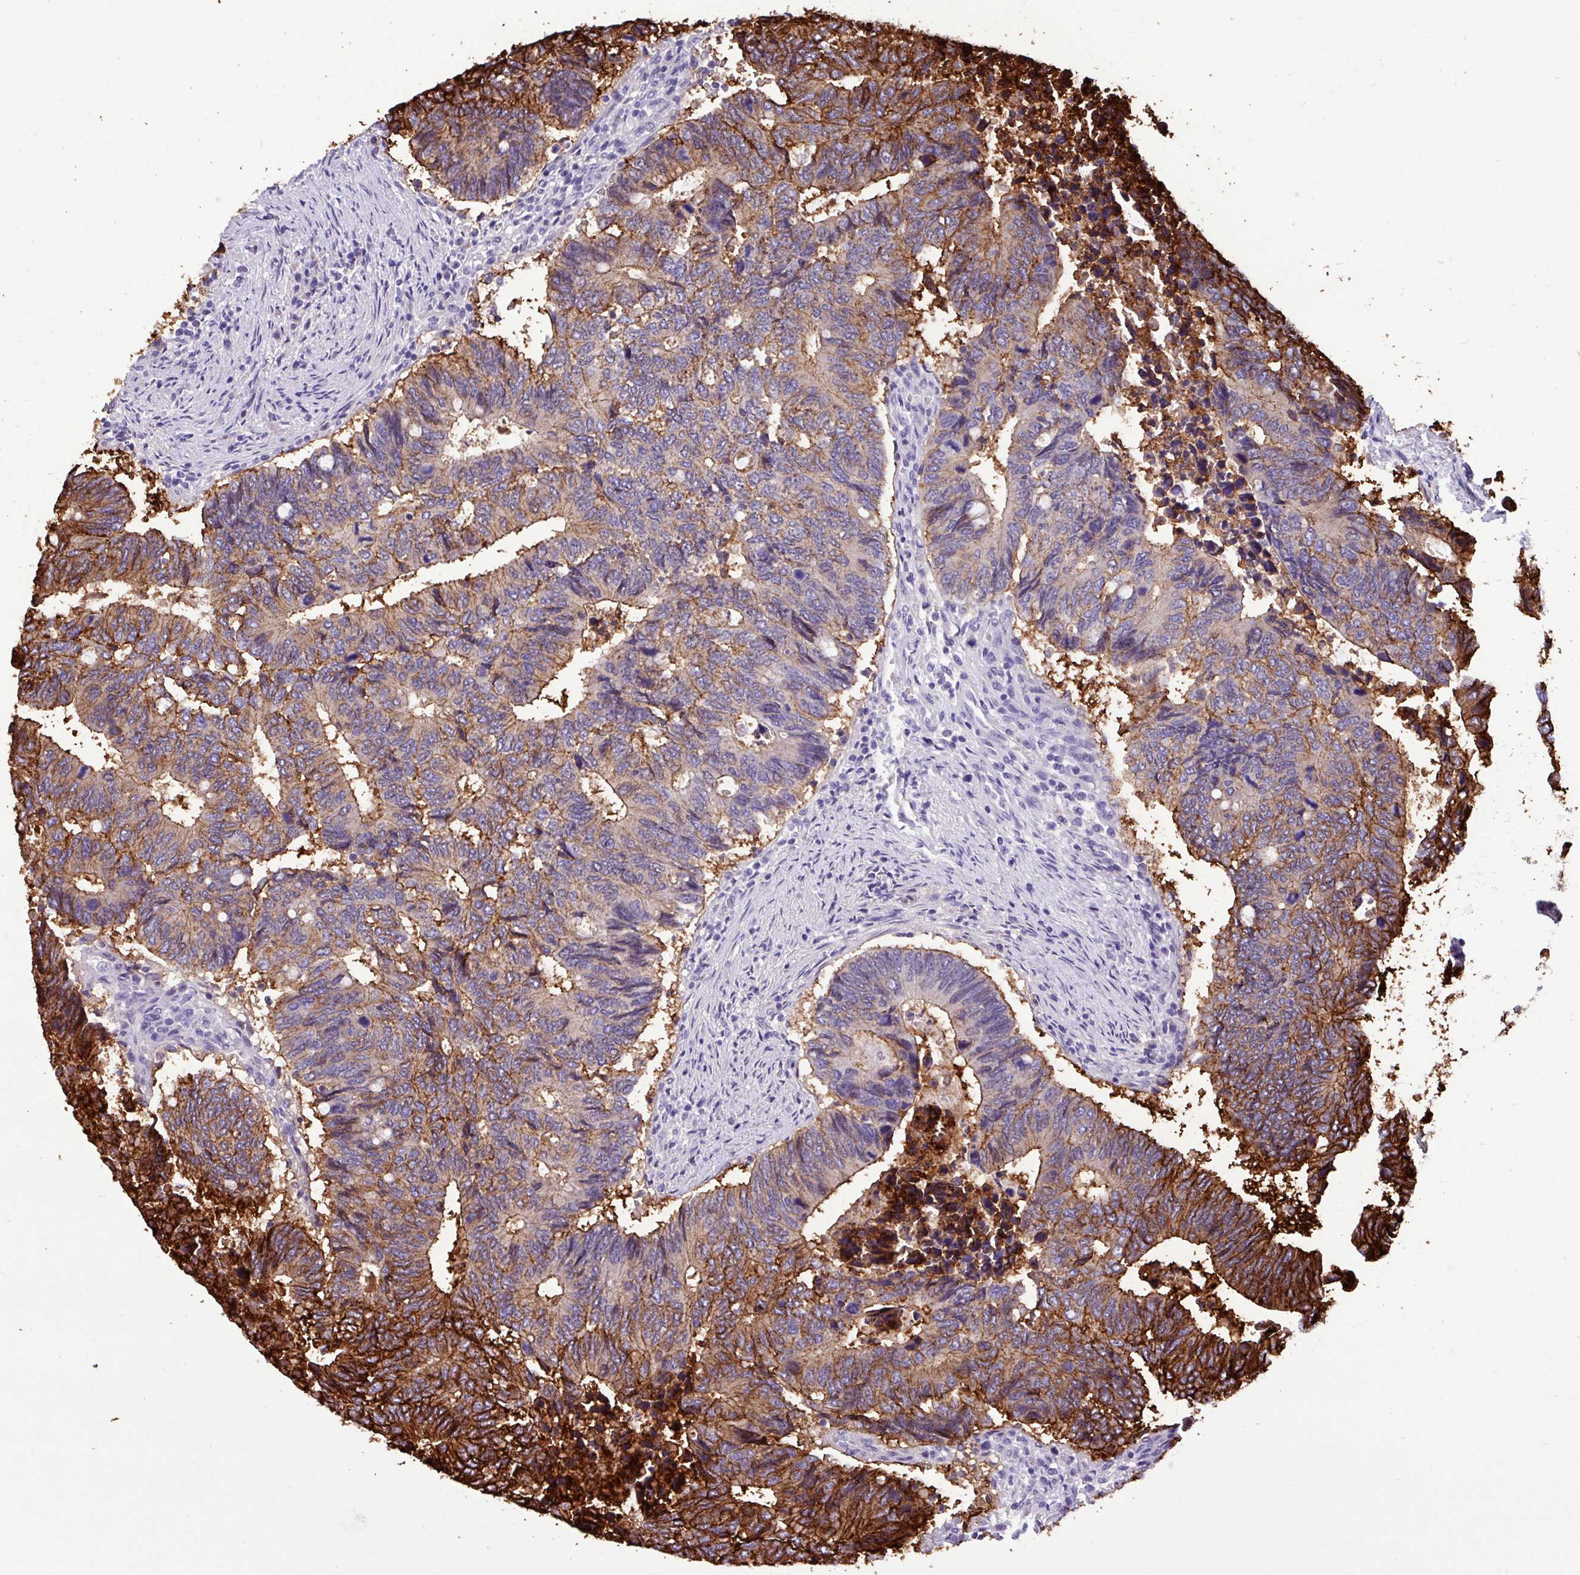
{"staining": {"intensity": "strong", "quantity": "25%-75%", "location": "cytoplasmic/membranous"}, "tissue": "colorectal cancer", "cell_type": "Tumor cells", "image_type": "cancer", "snomed": [{"axis": "morphology", "description": "Adenocarcinoma, NOS"}, {"axis": "topography", "description": "Colon"}], "caption": "This histopathology image demonstrates adenocarcinoma (colorectal) stained with immunohistochemistry to label a protein in brown. The cytoplasmic/membranous of tumor cells show strong positivity for the protein. Nuclei are counter-stained blue.", "gene": "EPCAM", "patient": {"sex": "male", "age": 87}}